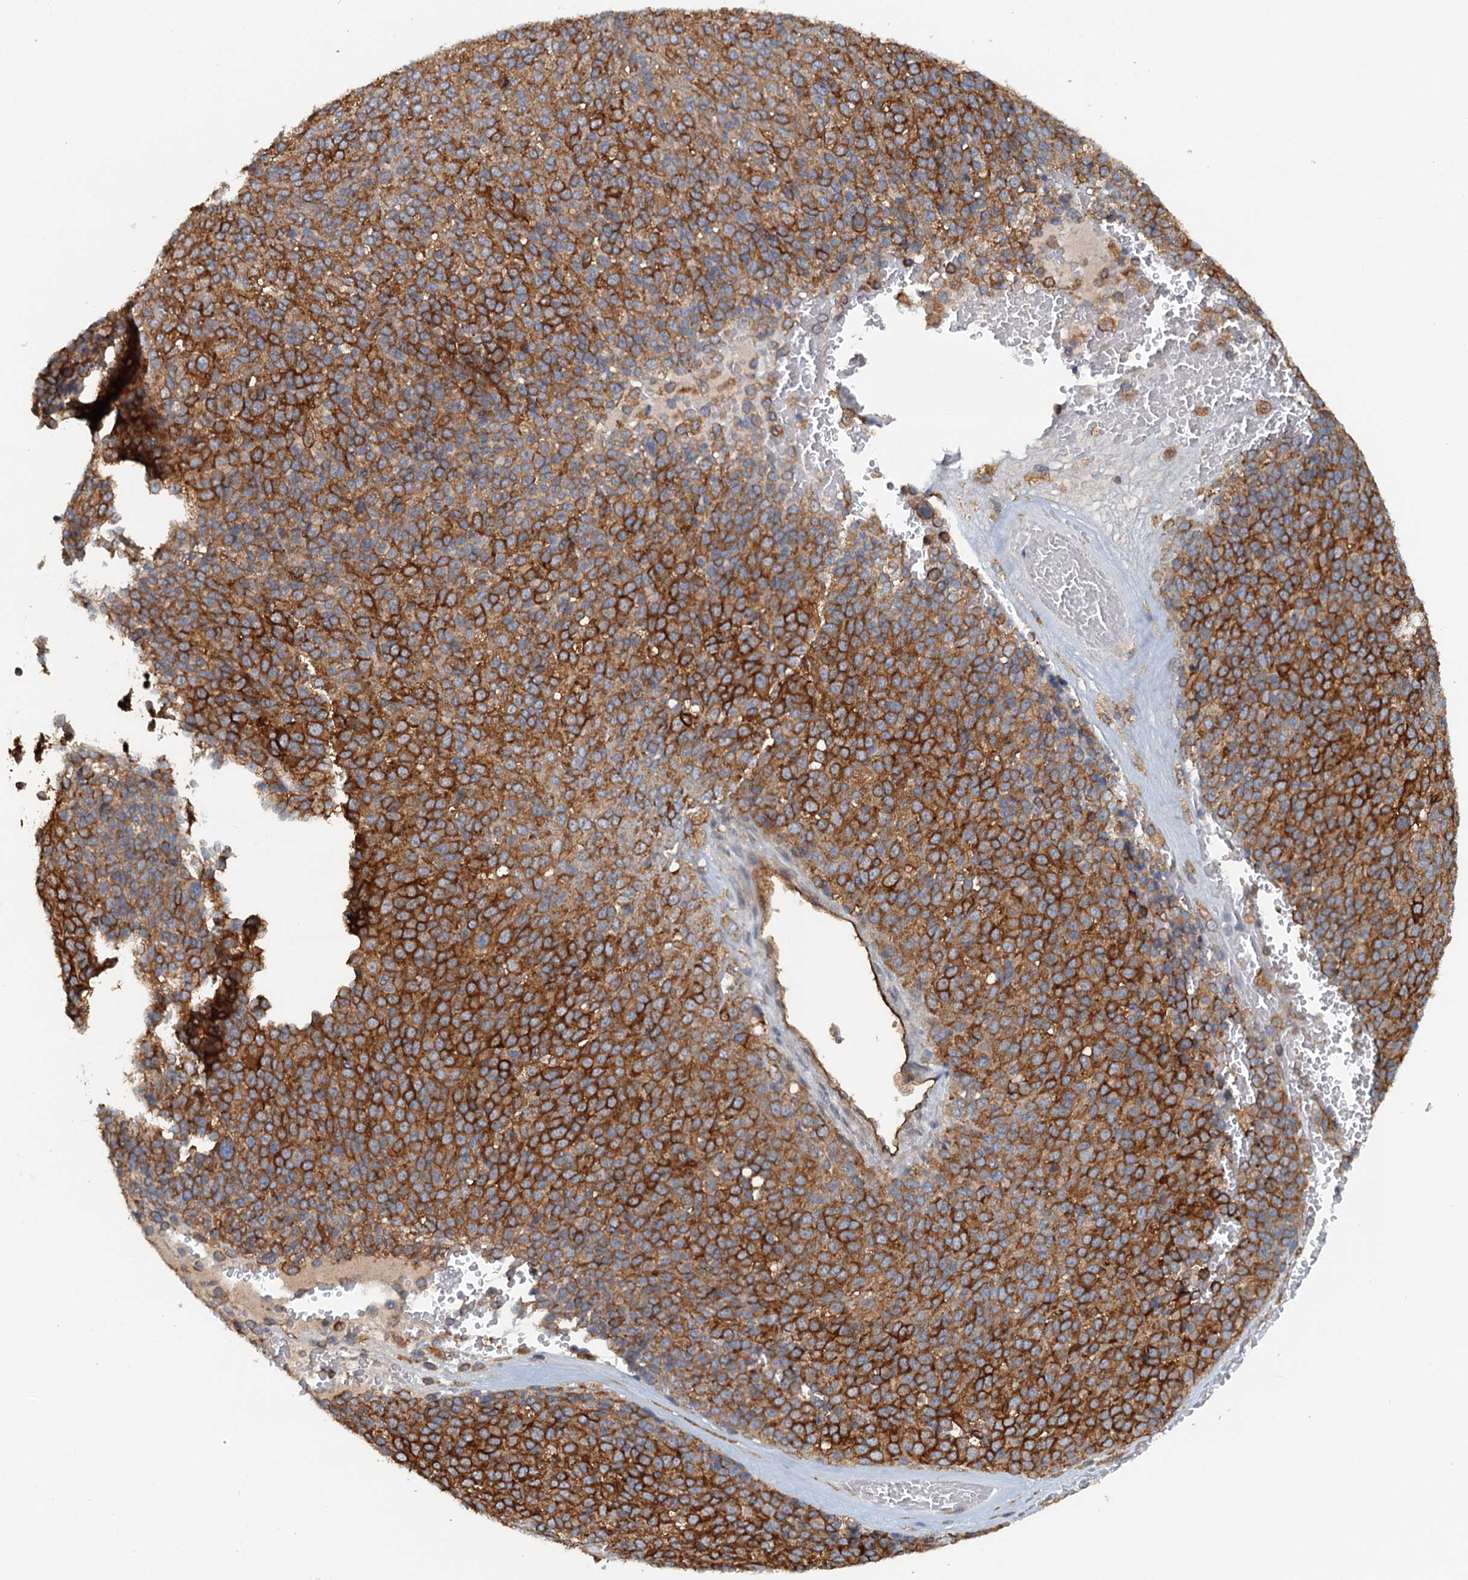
{"staining": {"intensity": "strong", "quantity": ">75%", "location": "cytoplasmic/membranous"}, "tissue": "melanoma", "cell_type": "Tumor cells", "image_type": "cancer", "snomed": [{"axis": "morphology", "description": "Malignant melanoma, Metastatic site"}, {"axis": "topography", "description": "Brain"}], "caption": "Protein expression analysis of human melanoma reveals strong cytoplasmic/membranous expression in approximately >75% of tumor cells.", "gene": "NIPAL3", "patient": {"sex": "female", "age": 56}}